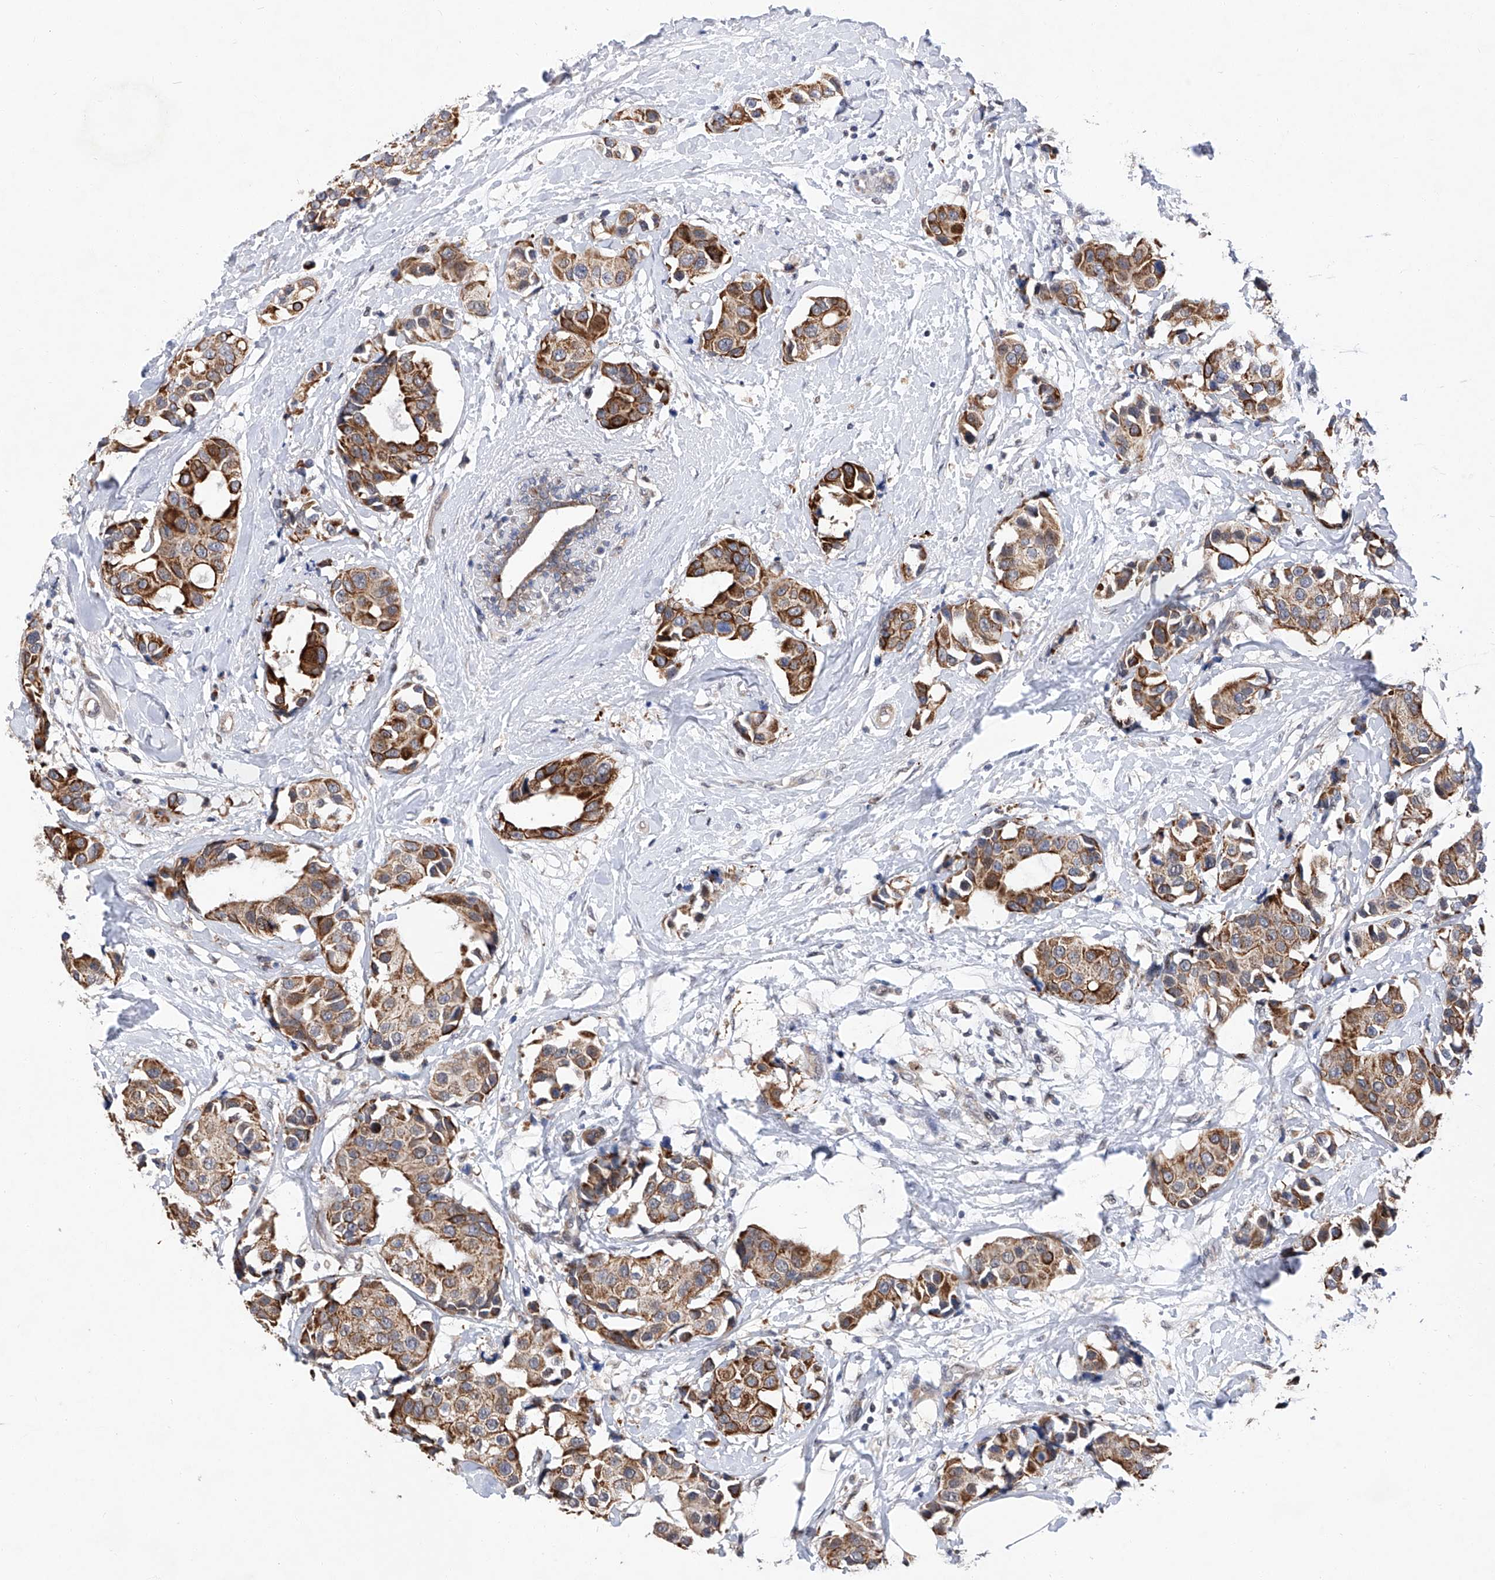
{"staining": {"intensity": "moderate", "quantity": ">75%", "location": "cytoplasmic/membranous"}, "tissue": "breast cancer", "cell_type": "Tumor cells", "image_type": "cancer", "snomed": [{"axis": "morphology", "description": "Normal tissue, NOS"}, {"axis": "morphology", "description": "Duct carcinoma"}, {"axis": "topography", "description": "Breast"}], "caption": "The histopathology image shows staining of breast cancer, revealing moderate cytoplasmic/membranous protein expression (brown color) within tumor cells.", "gene": "FARP2", "patient": {"sex": "female", "age": 39}}